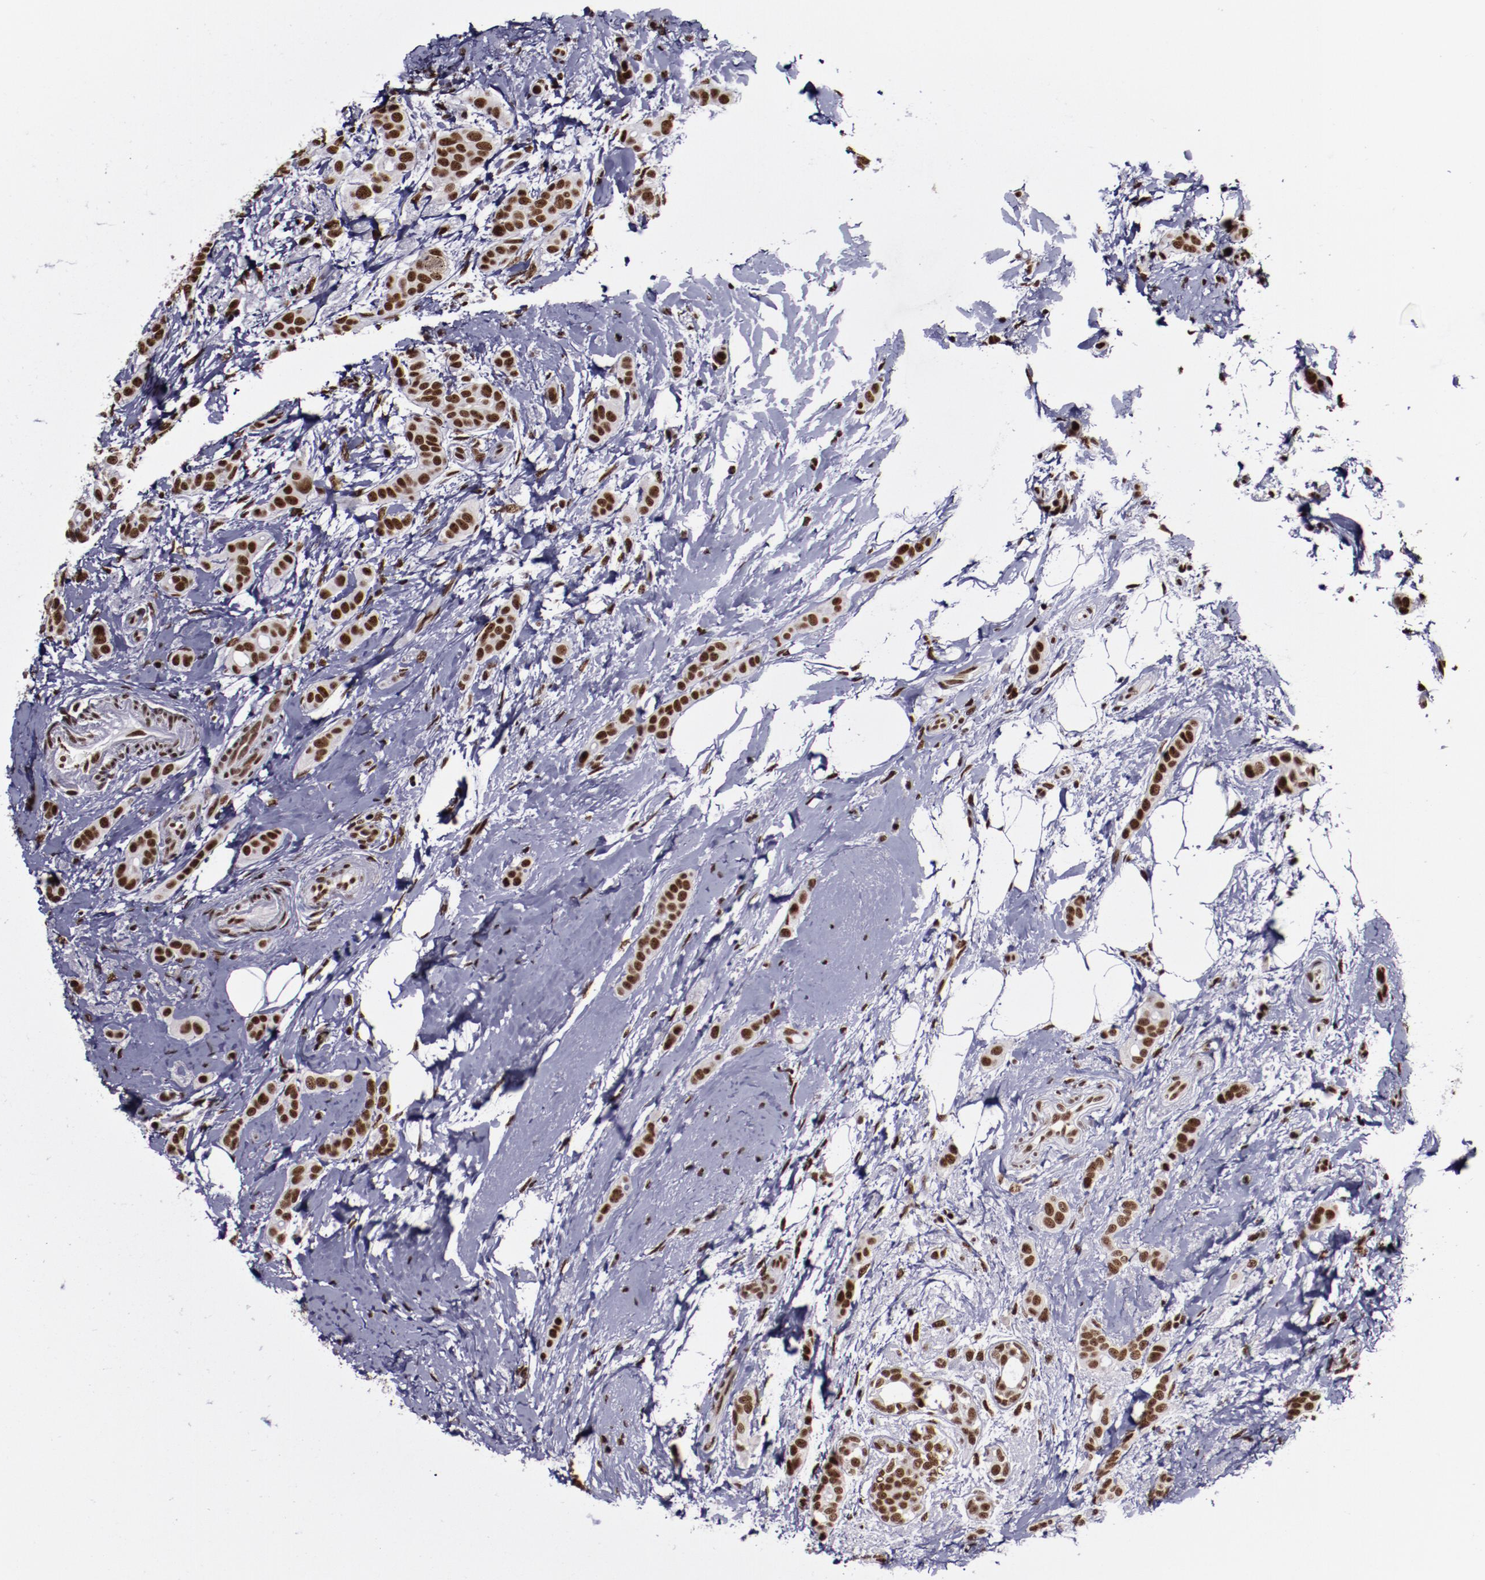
{"staining": {"intensity": "strong", "quantity": ">75%", "location": "nuclear"}, "tissue": "breast cancer", "cell_type": "Tumor cells", "image_type": "cancer", "snomed": [{"axis": "morphology", "description": "Duct carcinoma"}, {"axis": "topography", "description": "Breast"}], "caption": "The immunohistochemical stain shows strong nuclear expression in tumor cells of breast intraductal carcinoma tissue.", "gene": "ERH", "patient": {"sex": "female", "age": 54}}